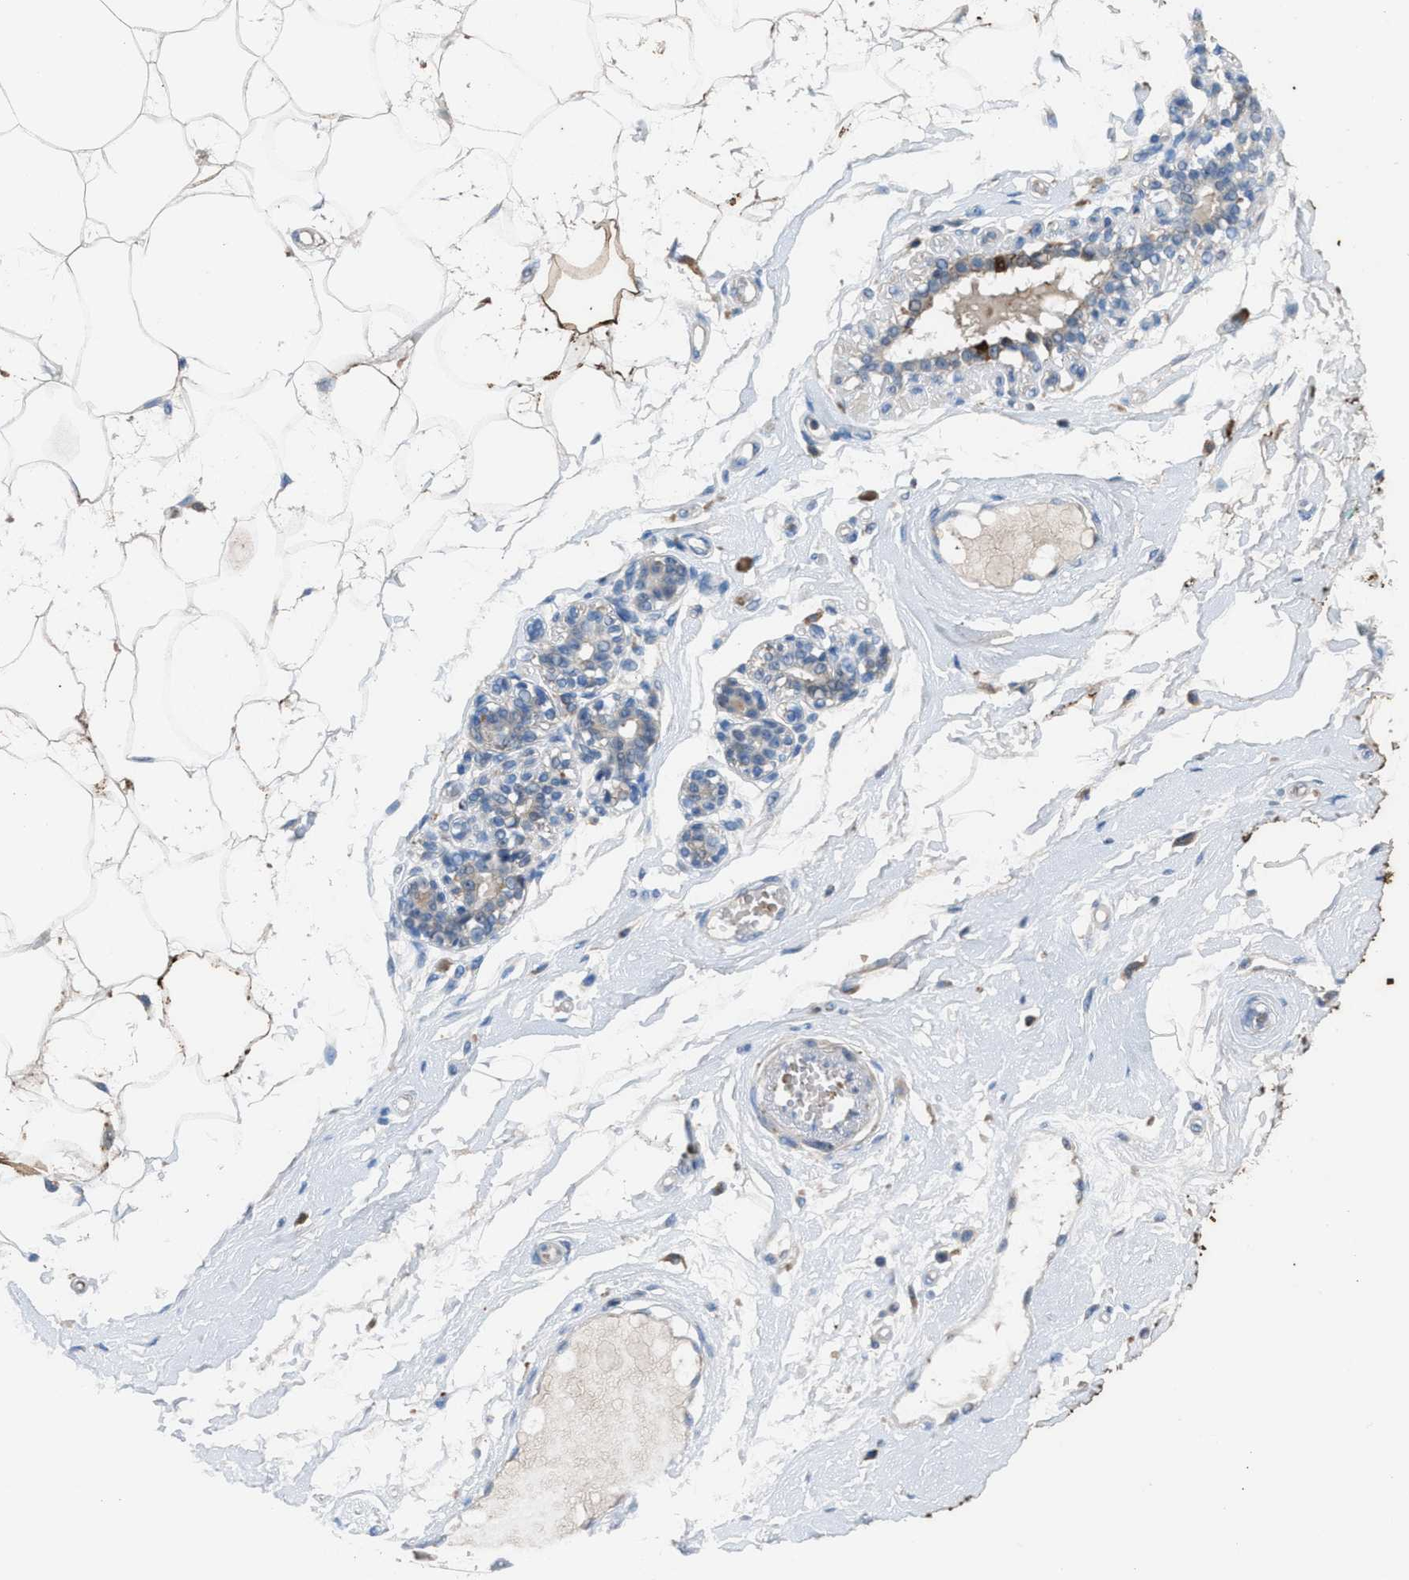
{"staining": {"intensity": "moderate", "quantity": "25%-75%", "location": "cytoplasmic/membranous"}, "tissue": "breast", "cell_type": "Adipocytes", "image_type": "normal", "snomed": [{"axis": "morphology", "description": "Normal tissue, NOS"}, {"axis": "morphology", "description": "Lobular carcinoma"}, {"axis": "topography", "description": "Breast"}], "caption": "Breast stained with DAB immunohistochemistry (IHC) reveals medium levels of moderate cytoplasmic/membranous expression in approximately 25%-75% of adipocytes. (IHC, brightfield microscopy, high magnification).", "gene": "CA3", "patient": {"sex": "female", "age": 59}}